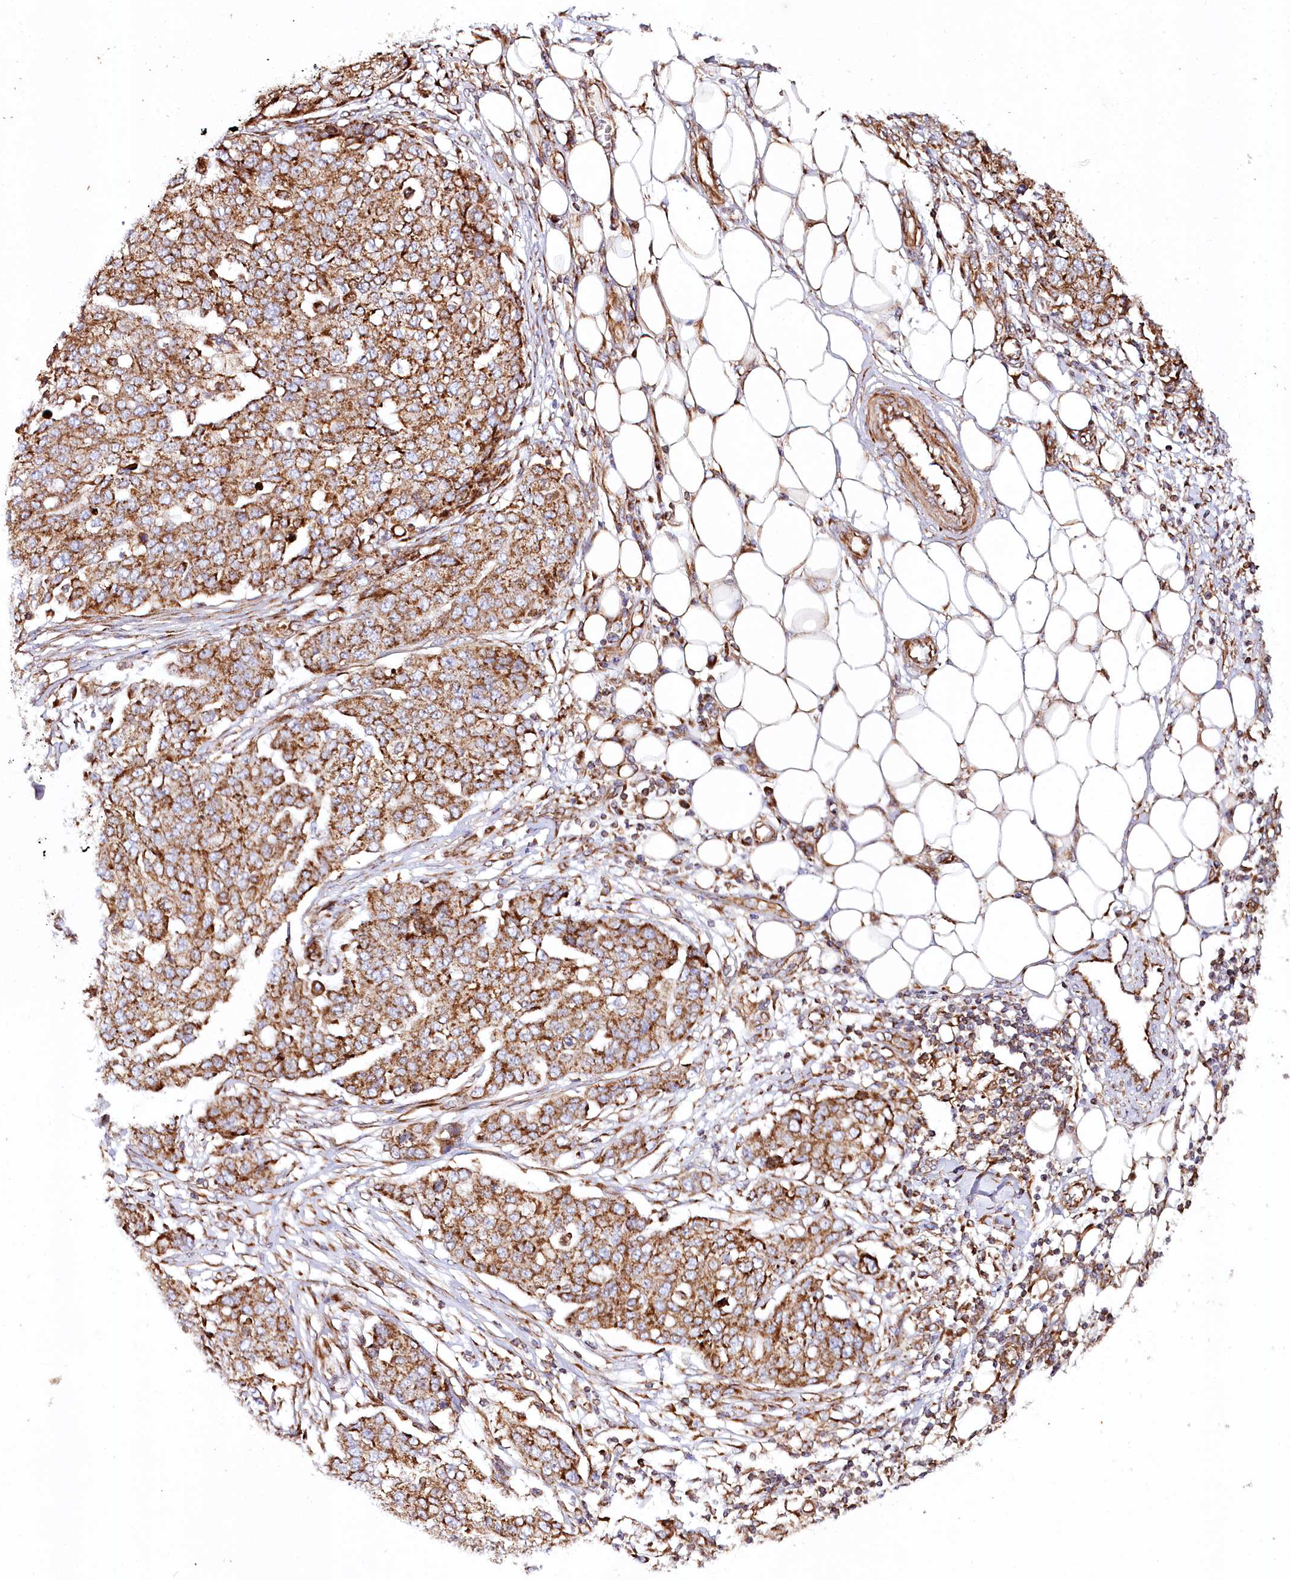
{"staining": {"intensity": "strong", "quantity": ">75%", "location": "cytoplasmic/membranous"}, "tissue": "ovarian cancer", "cell_type": "Tumor cells", "image_type": "cancer", "snomed": [{"axis": "morphology", "description": "Cystadenocarcinoma, serous, NOS"}, {"axis": "topography", "description": "Soft tissue"}, {"axis": "topography", "description": "Ovary"}], "caption": "Human ovarian cancer stained for a protein (brown) shows strong cytoplasmic/membranous positive staining in about >75% of tumor cells.", "gene": "THUMPD3", "patient": {"sex": "female", "age": 57}}